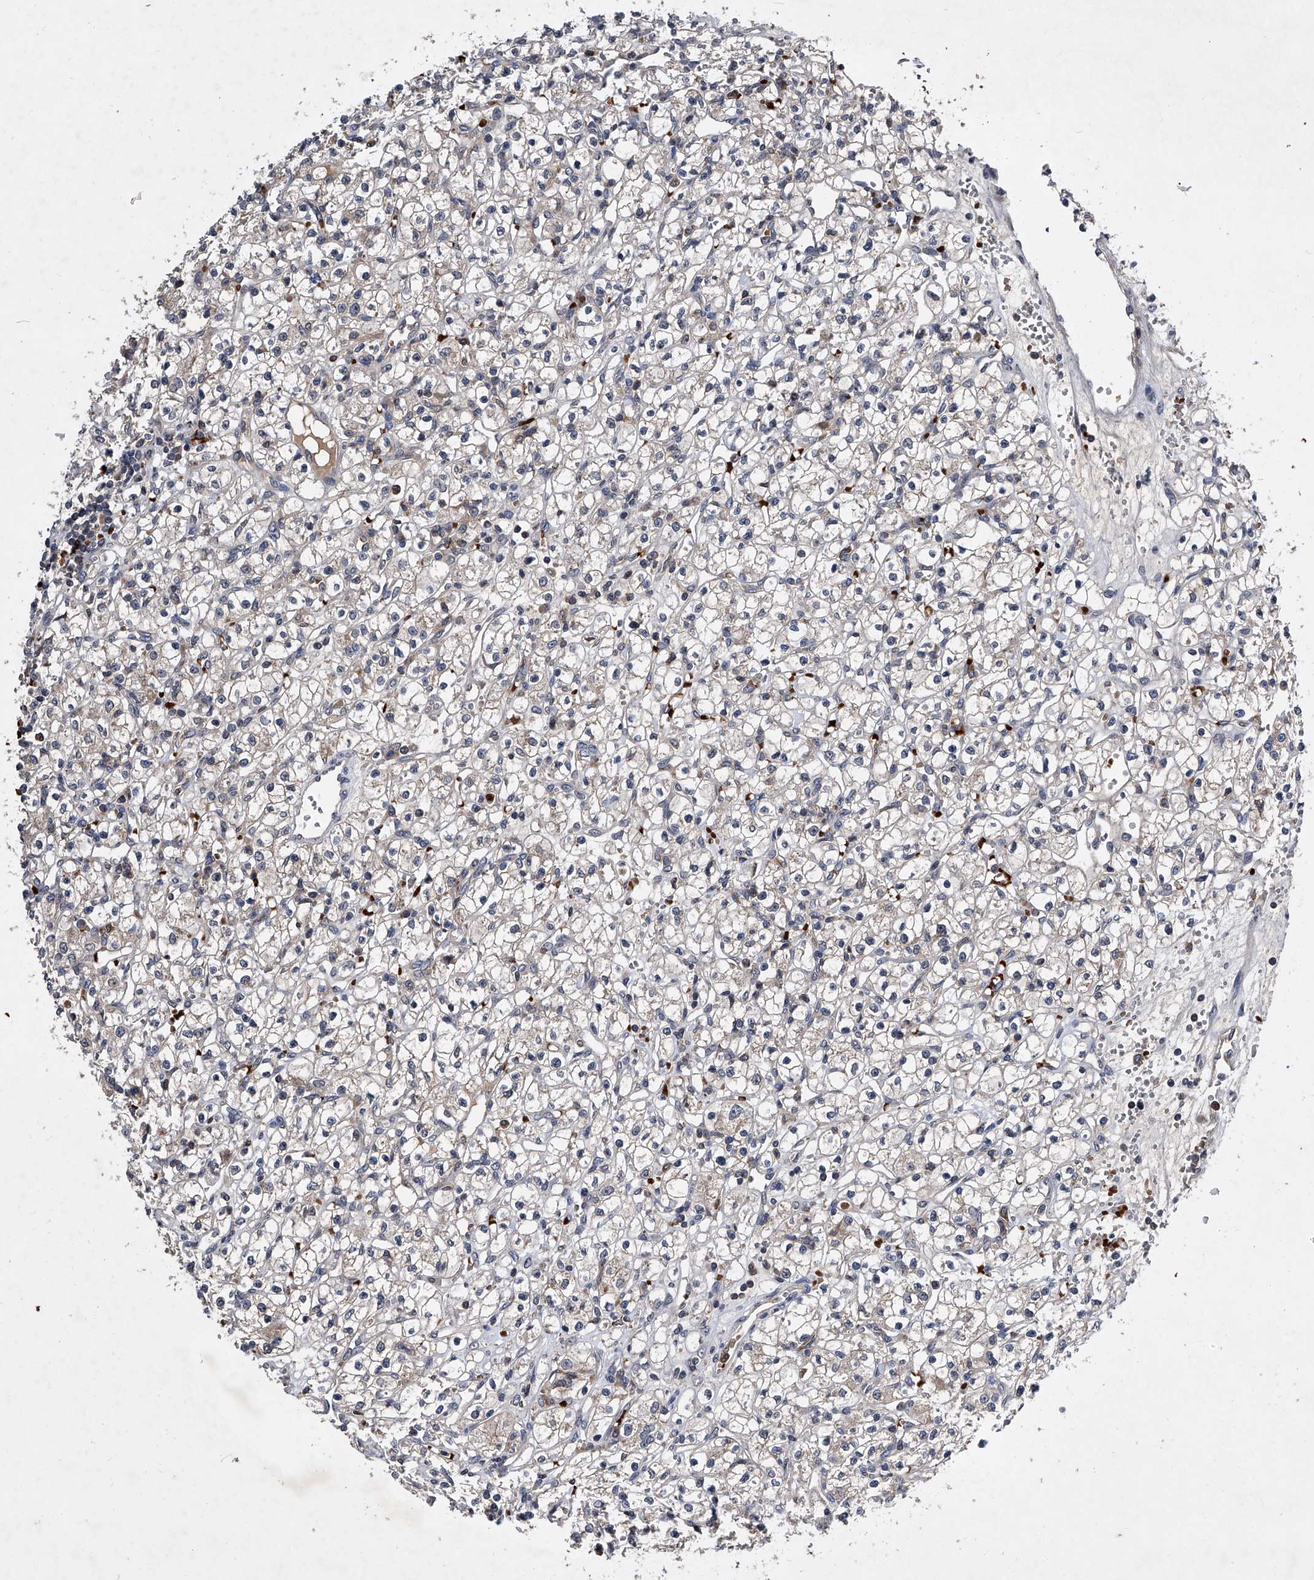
{"staining": {"intensity": "negative", "quantity": "none", "location": "none"}, "tissue": "renal cancer", "cell_type": "Tumor cells", "image_type": "cancer", "snomed": [{"axis": "morphology", "description": "Adenocarcinoma, NOS"}, {"axis": "topography", "description": "Kidney"}], "caption": "Immunohistochemistry photomicrograph of neoplastic tissue: human adenocarcinoma (renal) stained with DAB (3,3'-diaminobenzidine) demonstrates no significant protein positivity in tumor cells.", "gene": "ZNF30", "patient": {"sex": "female", "age": 59}}